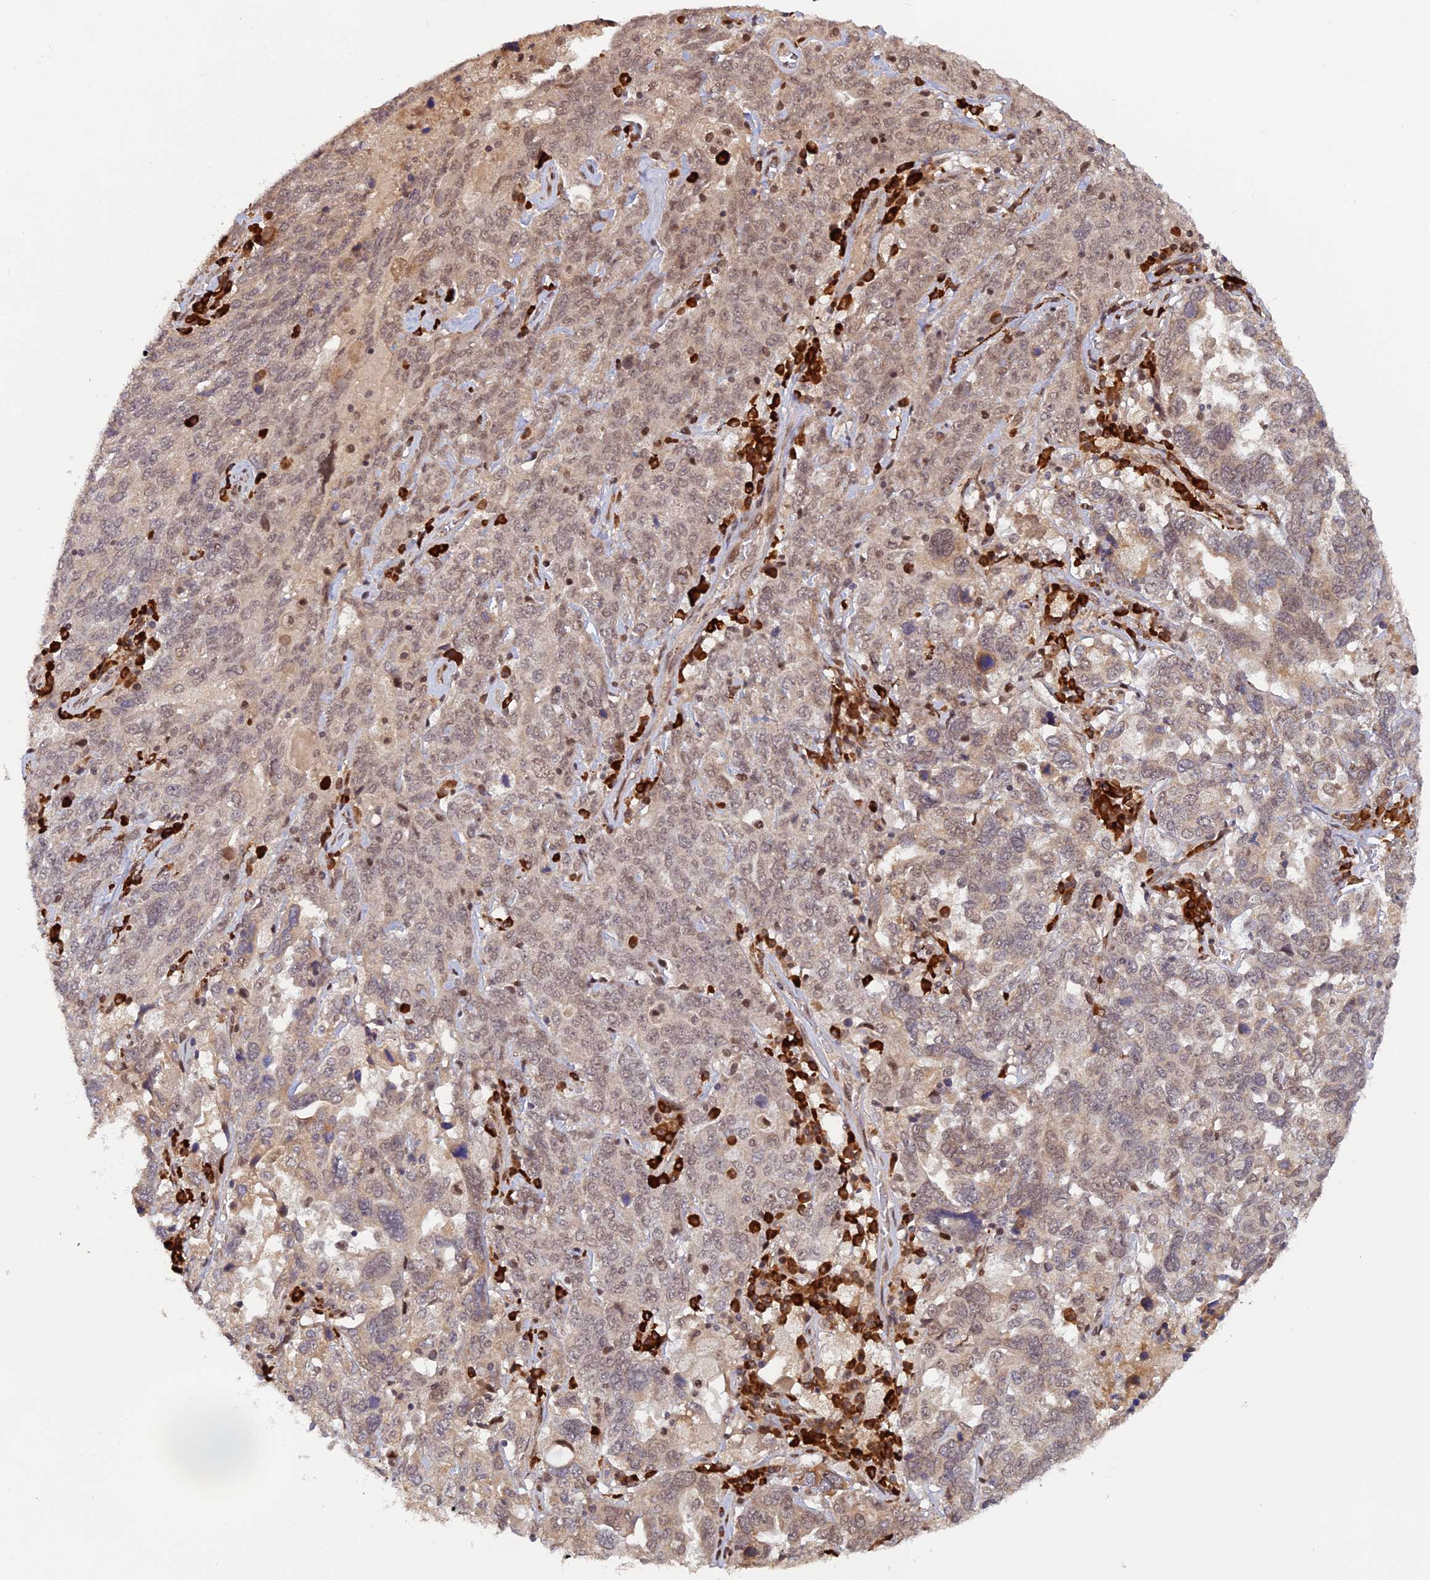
{"staining": {"intensity": "weak", "quantity": "25%-75%", "location": "cytoplasmic/membranous"}, "tissue": "ovarian cancer", "cell_type": "Tumor cells", "image_type": "cancer", "snomed": [{"axis": "morphology", "description": "Carcinoma, endometroid"}, {"axis": "topography", "description": "Ovary"}], "caption": "Ovarian cancer (endometroid carcinoma) was stained to show a protein in brown. There is low levels of weak cytoplasmic/membranous staining in about 25%-75% of tumor cells. (DAB IHC with brightfield microscopy, high magnification).", "gene": "ZNF565", "patient": {"sex": "female", "age": 62}}